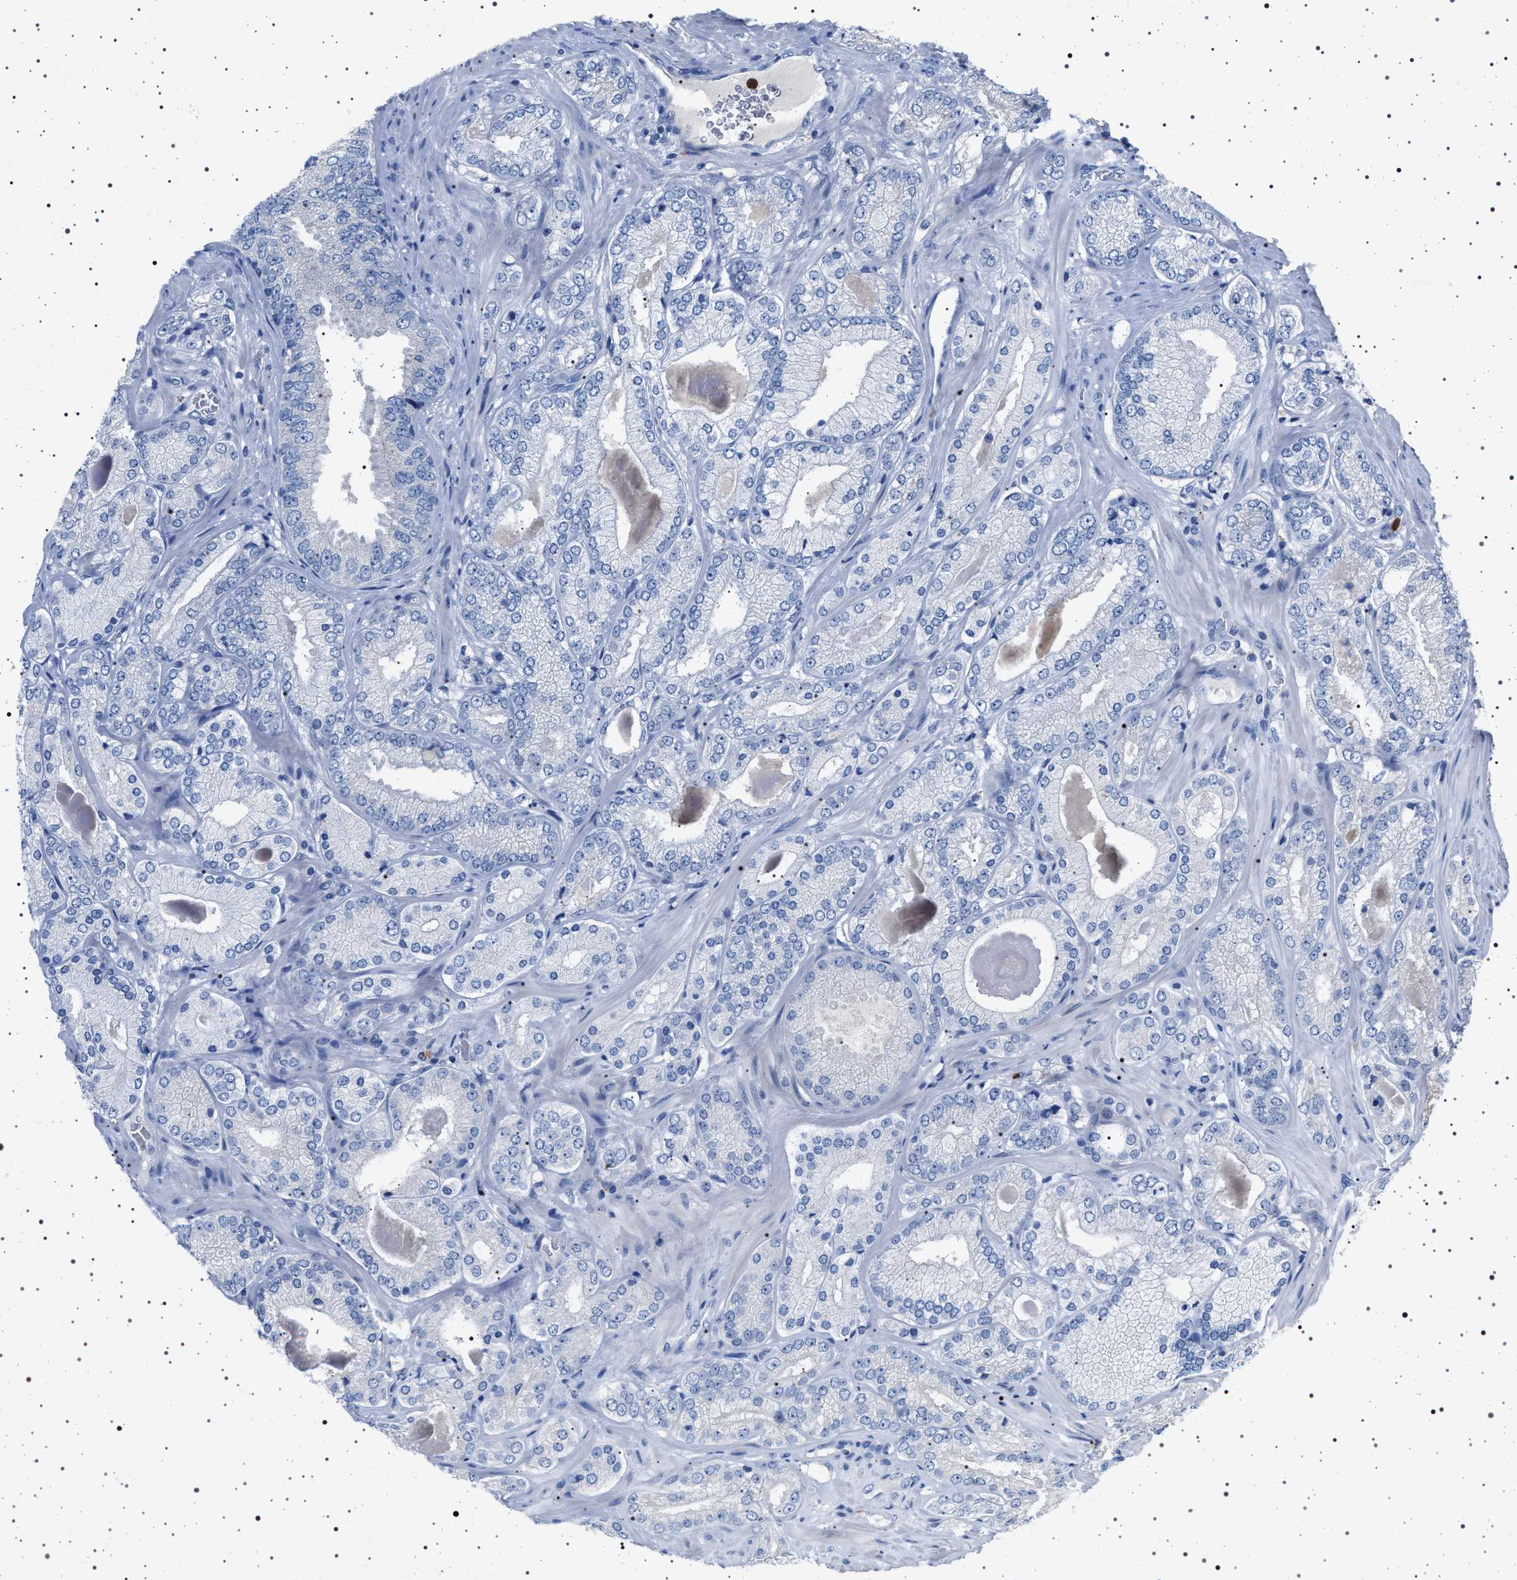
{"staining": {"intensity": "negative", "quantity": "none", "location": "none"}, "tissue": "prostate cancer", "cell_type": "Tumor cells", "image_type": "cancer", "snomed": [{"axis": "morphology", "description": "Adenocarcinoma, Low grade"}, {"axis": "topography", "description": "Prostate"}], "caption": "Immunohistochemistry (IHC) image of neoplastic tissue: human prostate cancer (adenocarcinoma (low-grade)) stained with DAB (3,3'-diaminobenzidine) displays no significant protein staining in tumor cells.", "gene": "NAT9", "patient": {"sex": "male", "age": 65}}